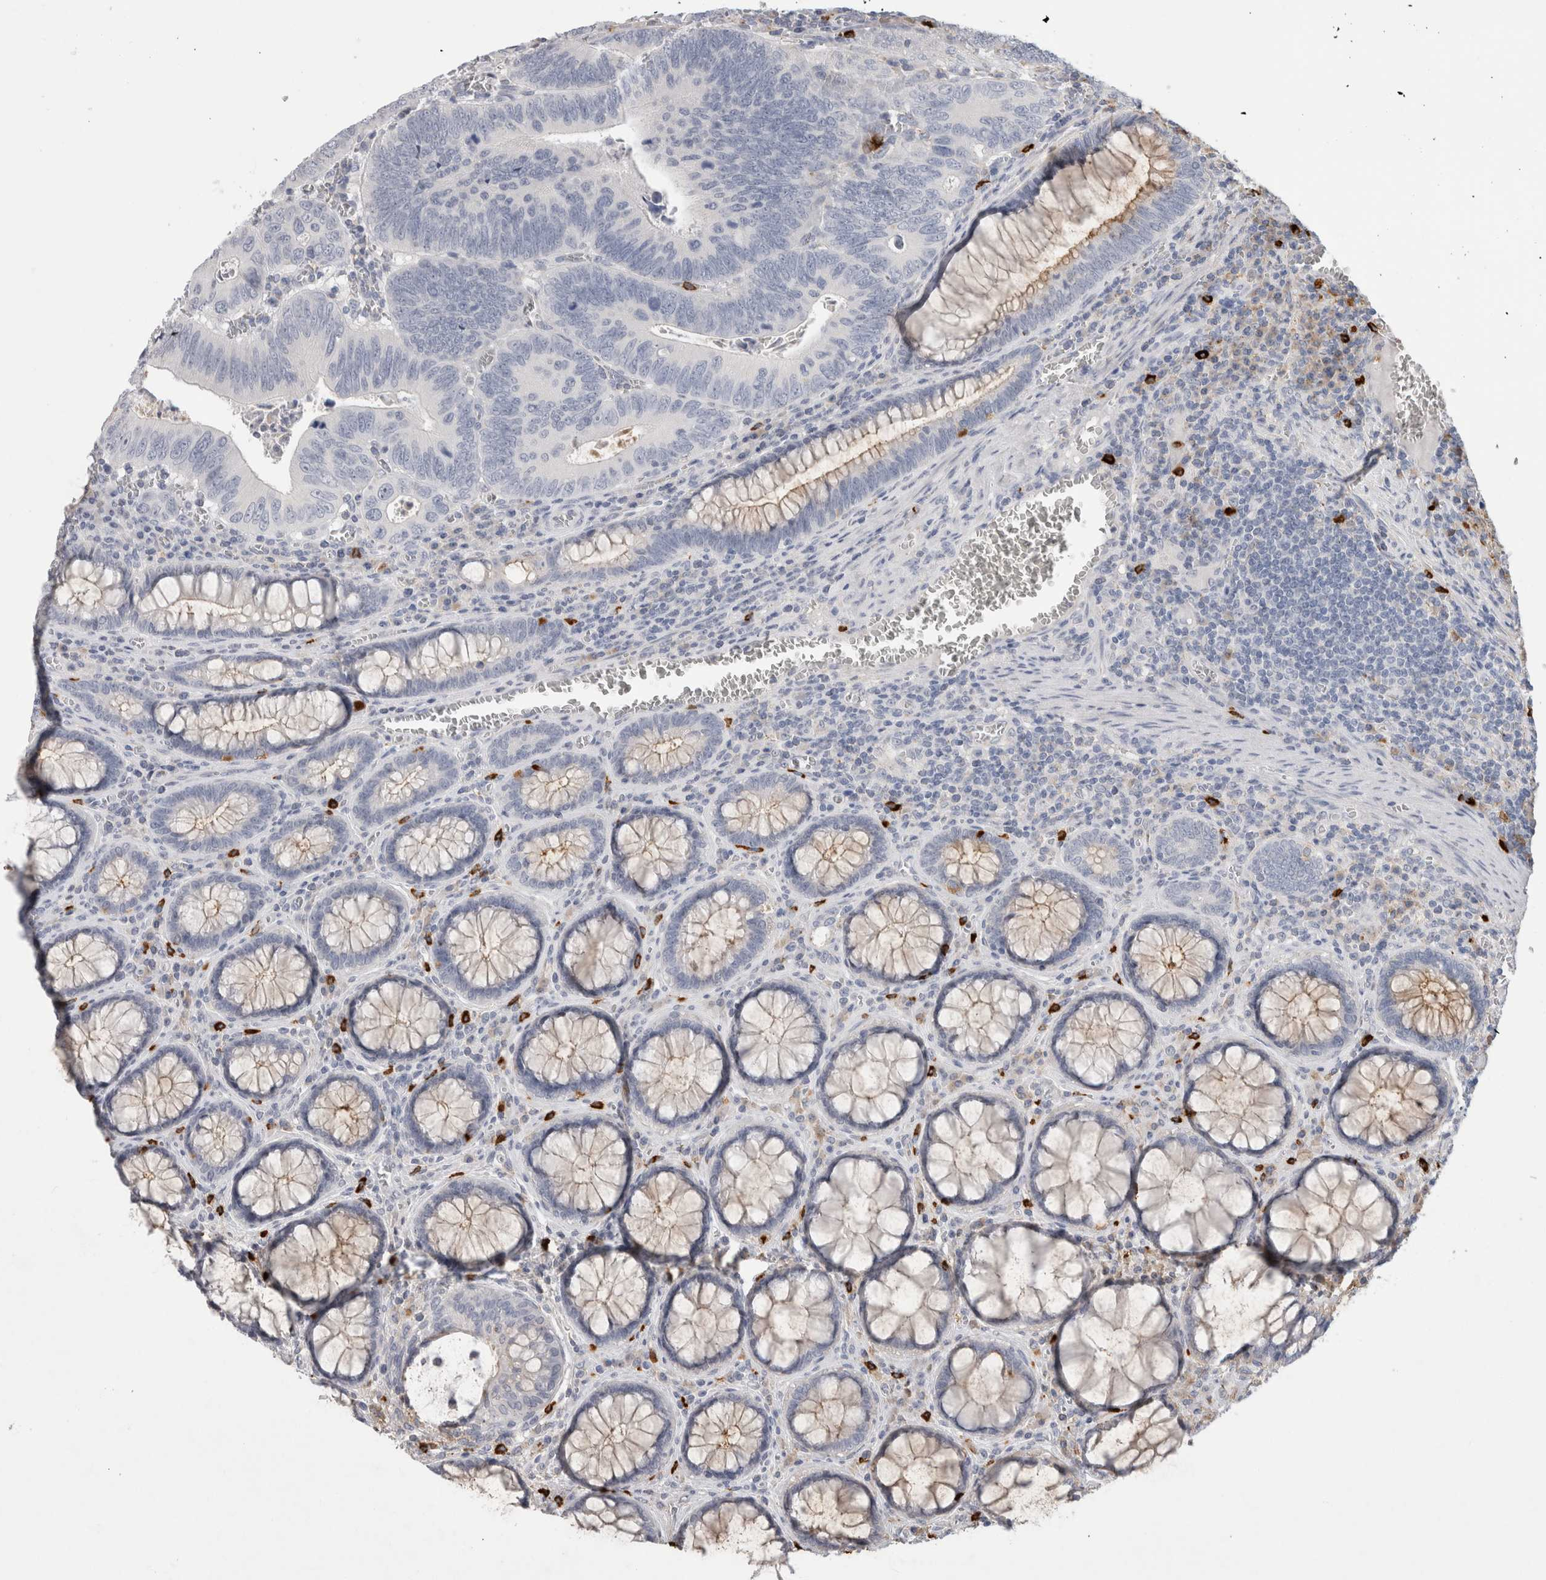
{"staining": {"intensity": "negative", "quantity": "none", "location": "none"}, "tissue": "colorectal cancer", "cell_type": "Tumor cells", "image_type": "cancer", "snomed": [{"axis": "morphology", "description": "Inflammation, NOS"}, {"axis": "morphology", "description": "Adenocarcinoma, NOS"}, {"axis": "topography", "description": "Colon"}], "caption": "Photomicrograph shows no significant protein staining in tumor cells of colorectal cancer (adenocarcinoma).", "gene": "CD63", "patient": {"sex": "male", "age": 72}}